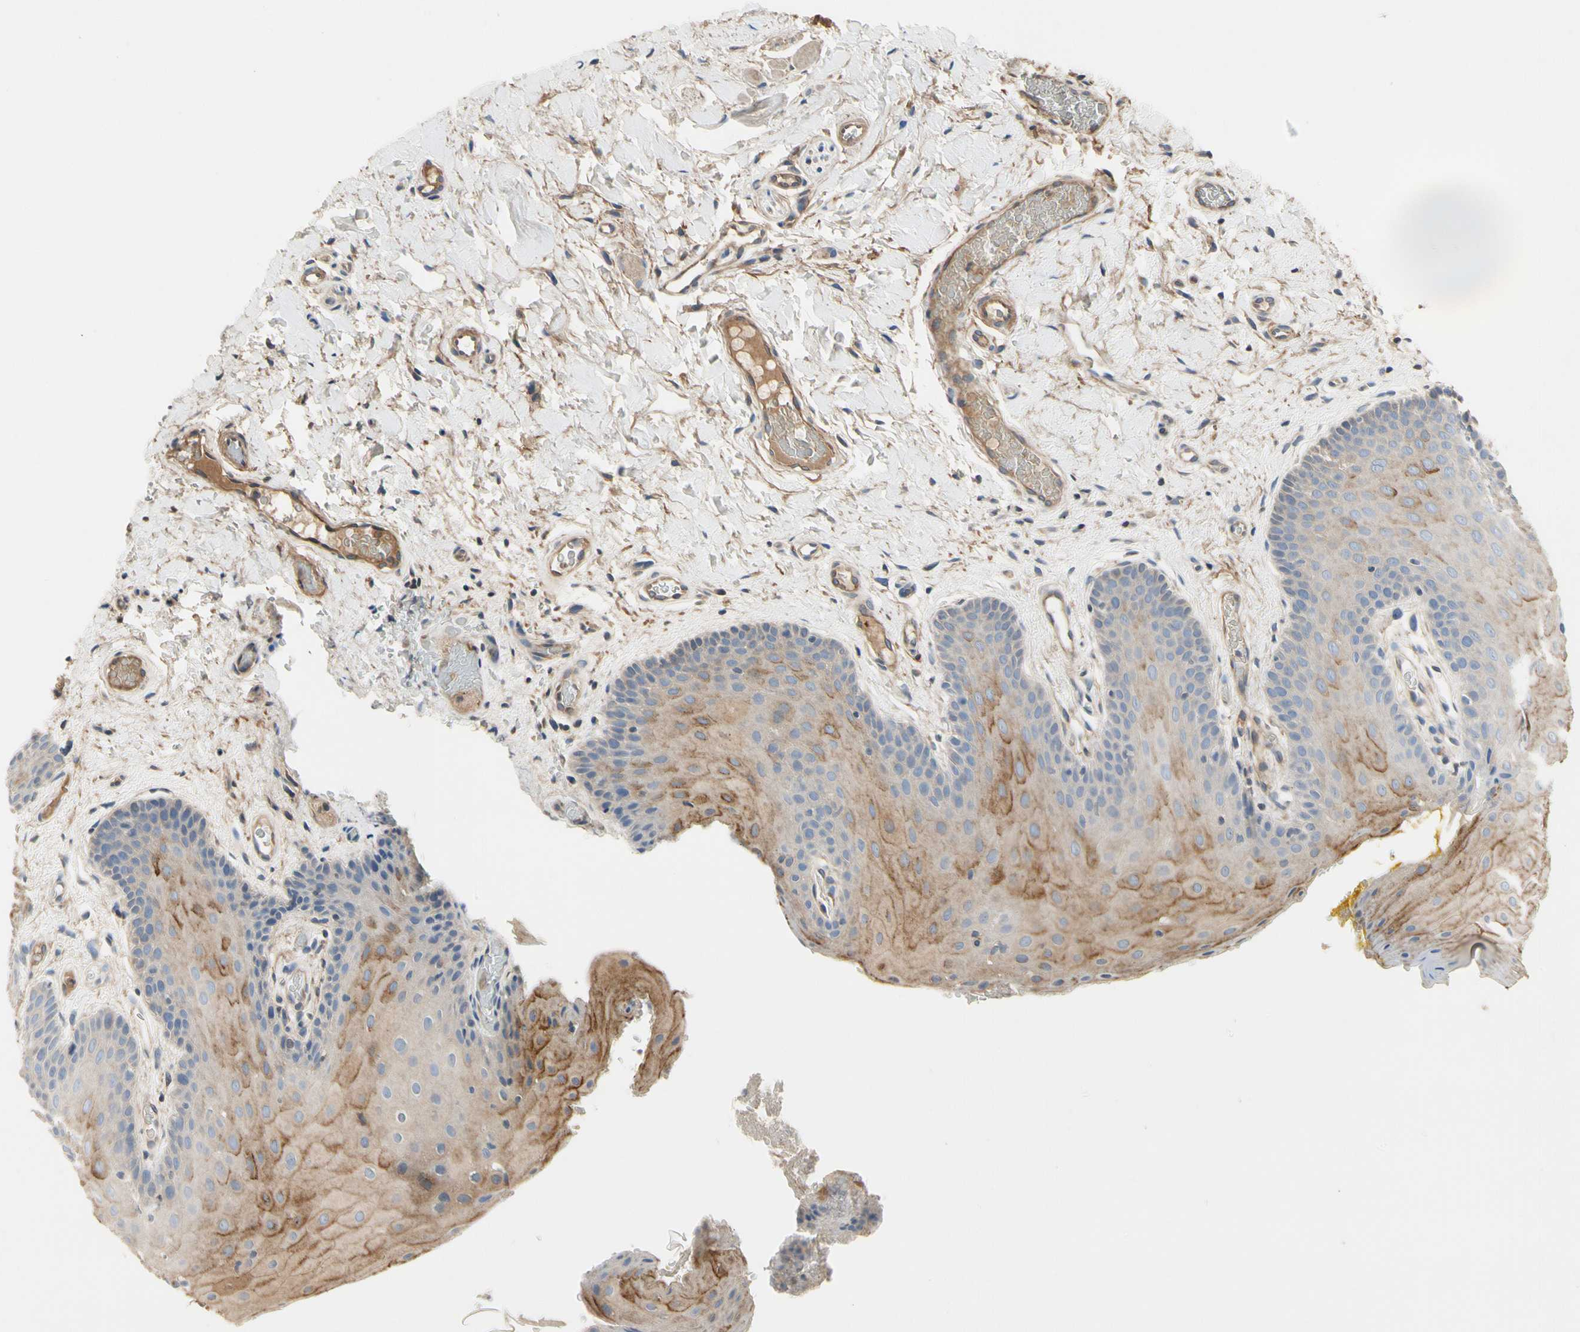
{"staining": {"intensity": "moderate", "quantity": "25%-75%", "location": "cytoplasmic/membranous"}, "tissue": "oral mucosa", "cell_type": "Squamous epithelial cells", "image_type": "normal", "snomed": [{"axis": "morphology", "description": "Normal tissue, NOS"}, {"axis": "topography", "description": "Oral tissue"}], "caption": "Immunohistochemistry histopathology image of normal human oral mucosa stained for a protein (brown), which reveals medium levels of moderate cytoplasmic/membranous positivity in approximately 25%-75% of squamous epithelial cells.", "gene": "CRTAC1", "patient": {"sex": "male", "age": 54}}